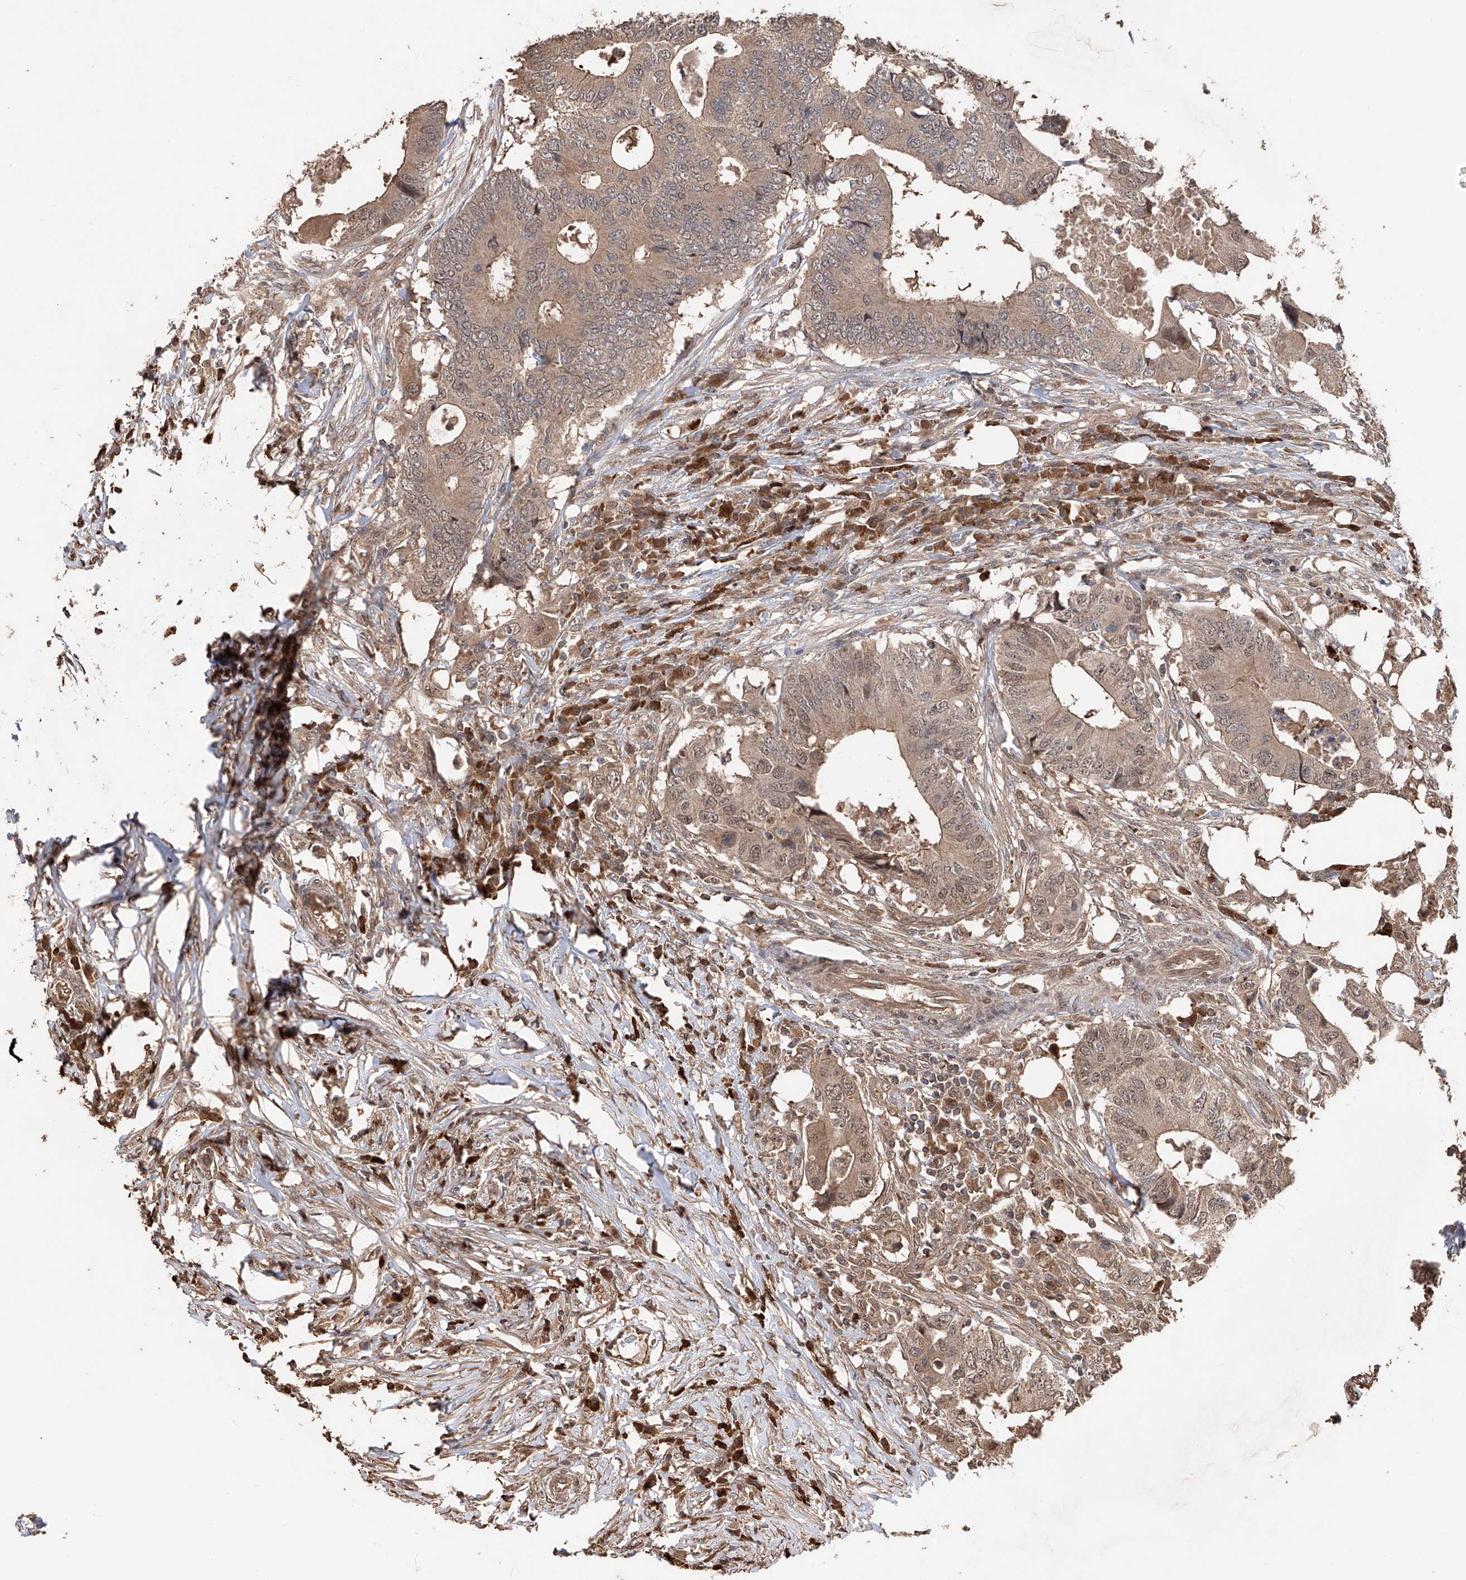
{"staining": {"intensity": "weak", "quantity": ">75%", "location": "cytoplasmic/membranous,nuclear"}, "tissue": "colorectal cancer", "cell_type": "Tumor cells", "image_type": "cancer", "snomed": [{"axis": "morphology", "description": "Adenocarcinoma, NOS"}, {"axis": "topography", "description": "Colon"}], "caption": "The micrograph displays staining of colorectal cancer, revealing weak cytoplasmic/membranous and nuclear protein staining (brown color) within tumor cells.", "gene": "FAM135A", "patient": {"sex": "male", "age": 71}}